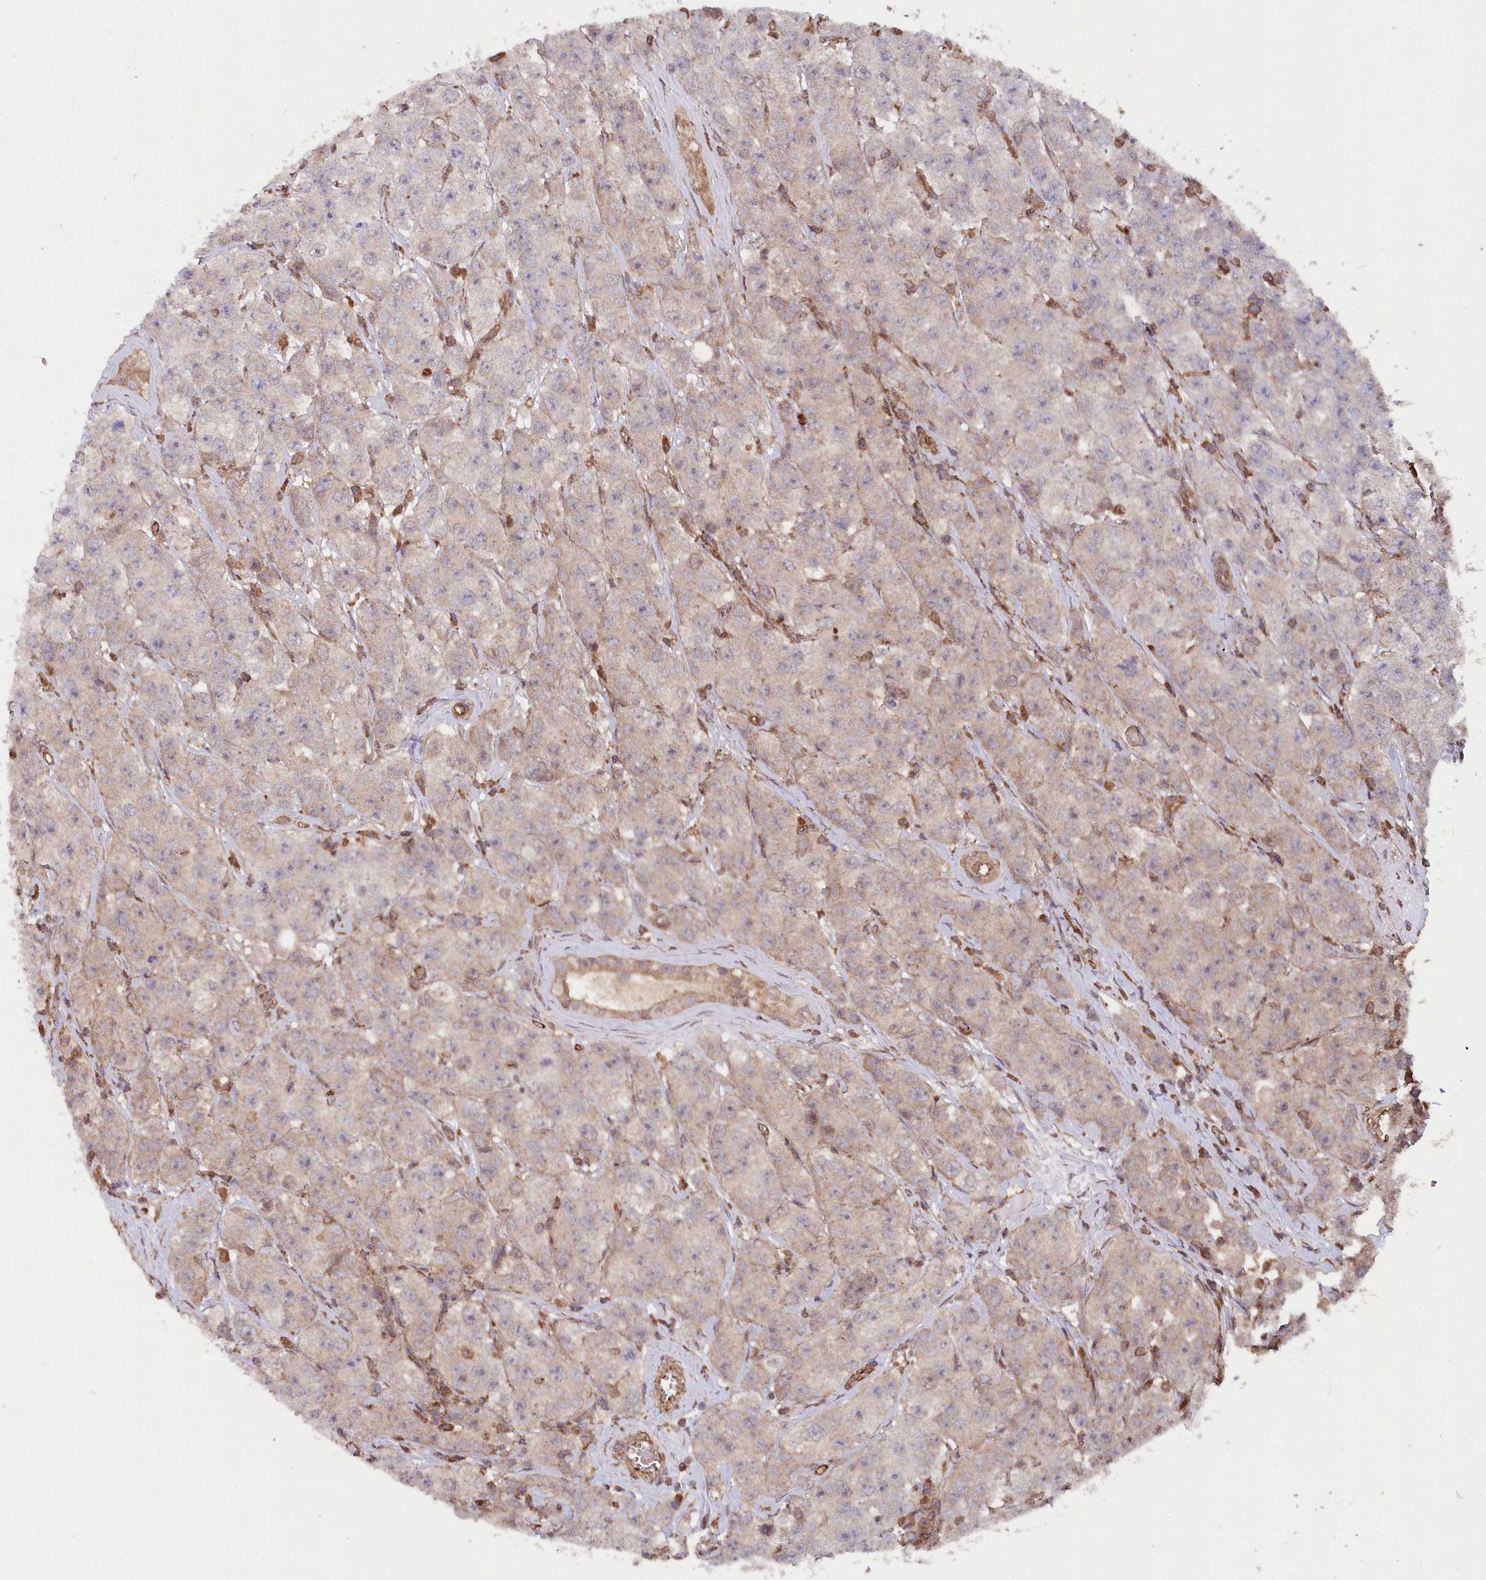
{"staining": {"intensity": "weak", "quantity": "<25%", "location": "cytoplasmic/membranous"}, "tissue": "testis cancer", "cell_type": "Tumor cells", "image_type": "cancer", "snomed": [{"axis": "morphology", "description": "Seminoma, NOS"}, {"axis": "topography", "description": "Testis"}], "caption": "Tumor cells show no significant protein expression in testis cancer (seminoma).", "gene": "LSG1", "patient": {"sex": "male", "age": 28}}